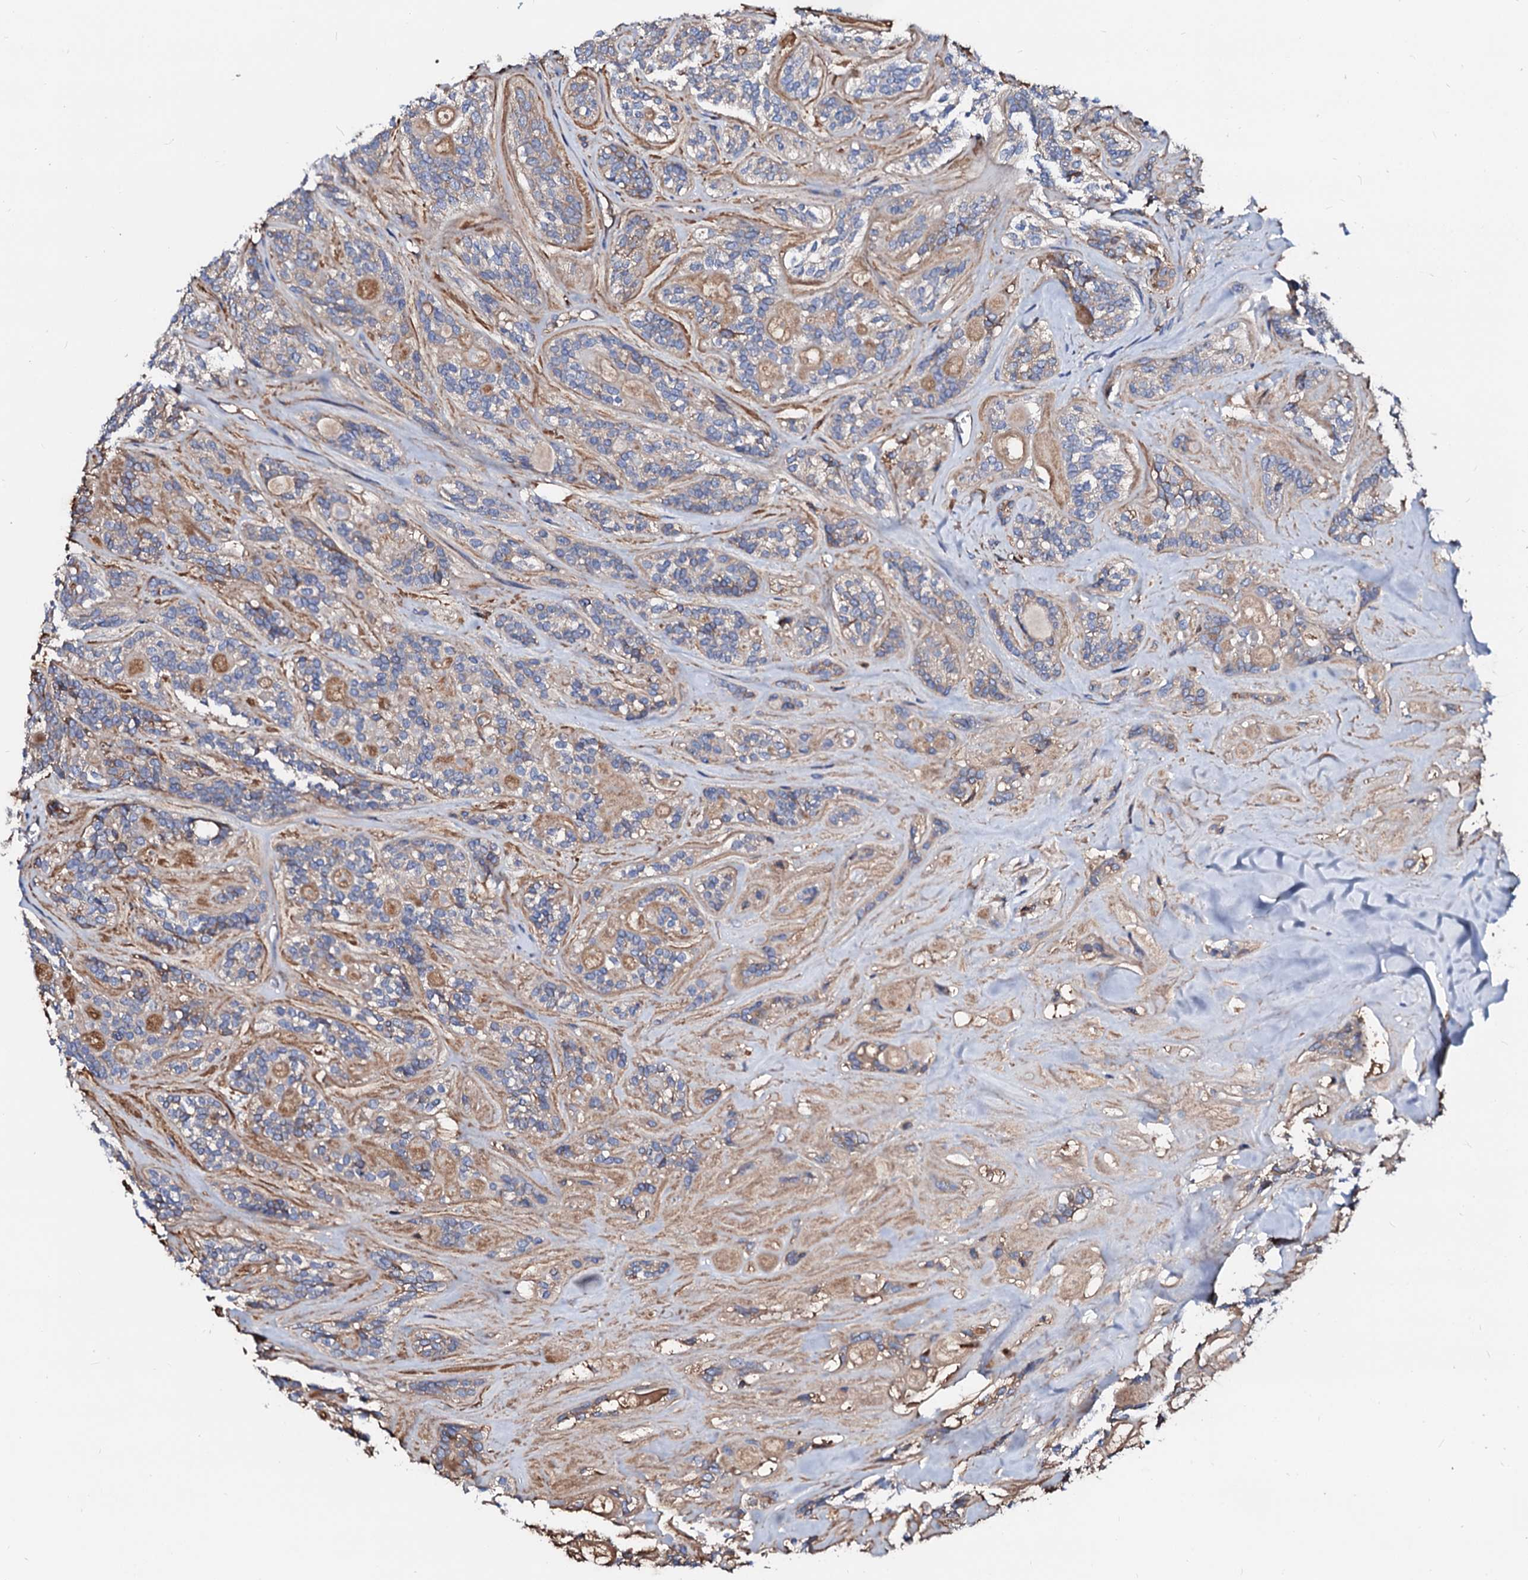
{"staining": {"intensity": "weak", "quantity": "25%-75%", "location": "cytoplasmic/membranous"}, "tissue": "head and neck cancer", "cell_type": "Tumor cells", "image_type": "cancer", "snomed": [{"axis": "morphology", "description": "Adenocarcinoma, NOS"}, {"axis": "topography", "description": "Head-Neck"}], "caption": "Immunohistochemistry (IHC) micrograph of head and neck cancer stained for a protein (brown), which displays low levels of weak cytoplasmic/membranous staining in about 25%-75% of tumor cells.", "gene": "CSKMT", "patient": {"sex": "male", "age": 66}}